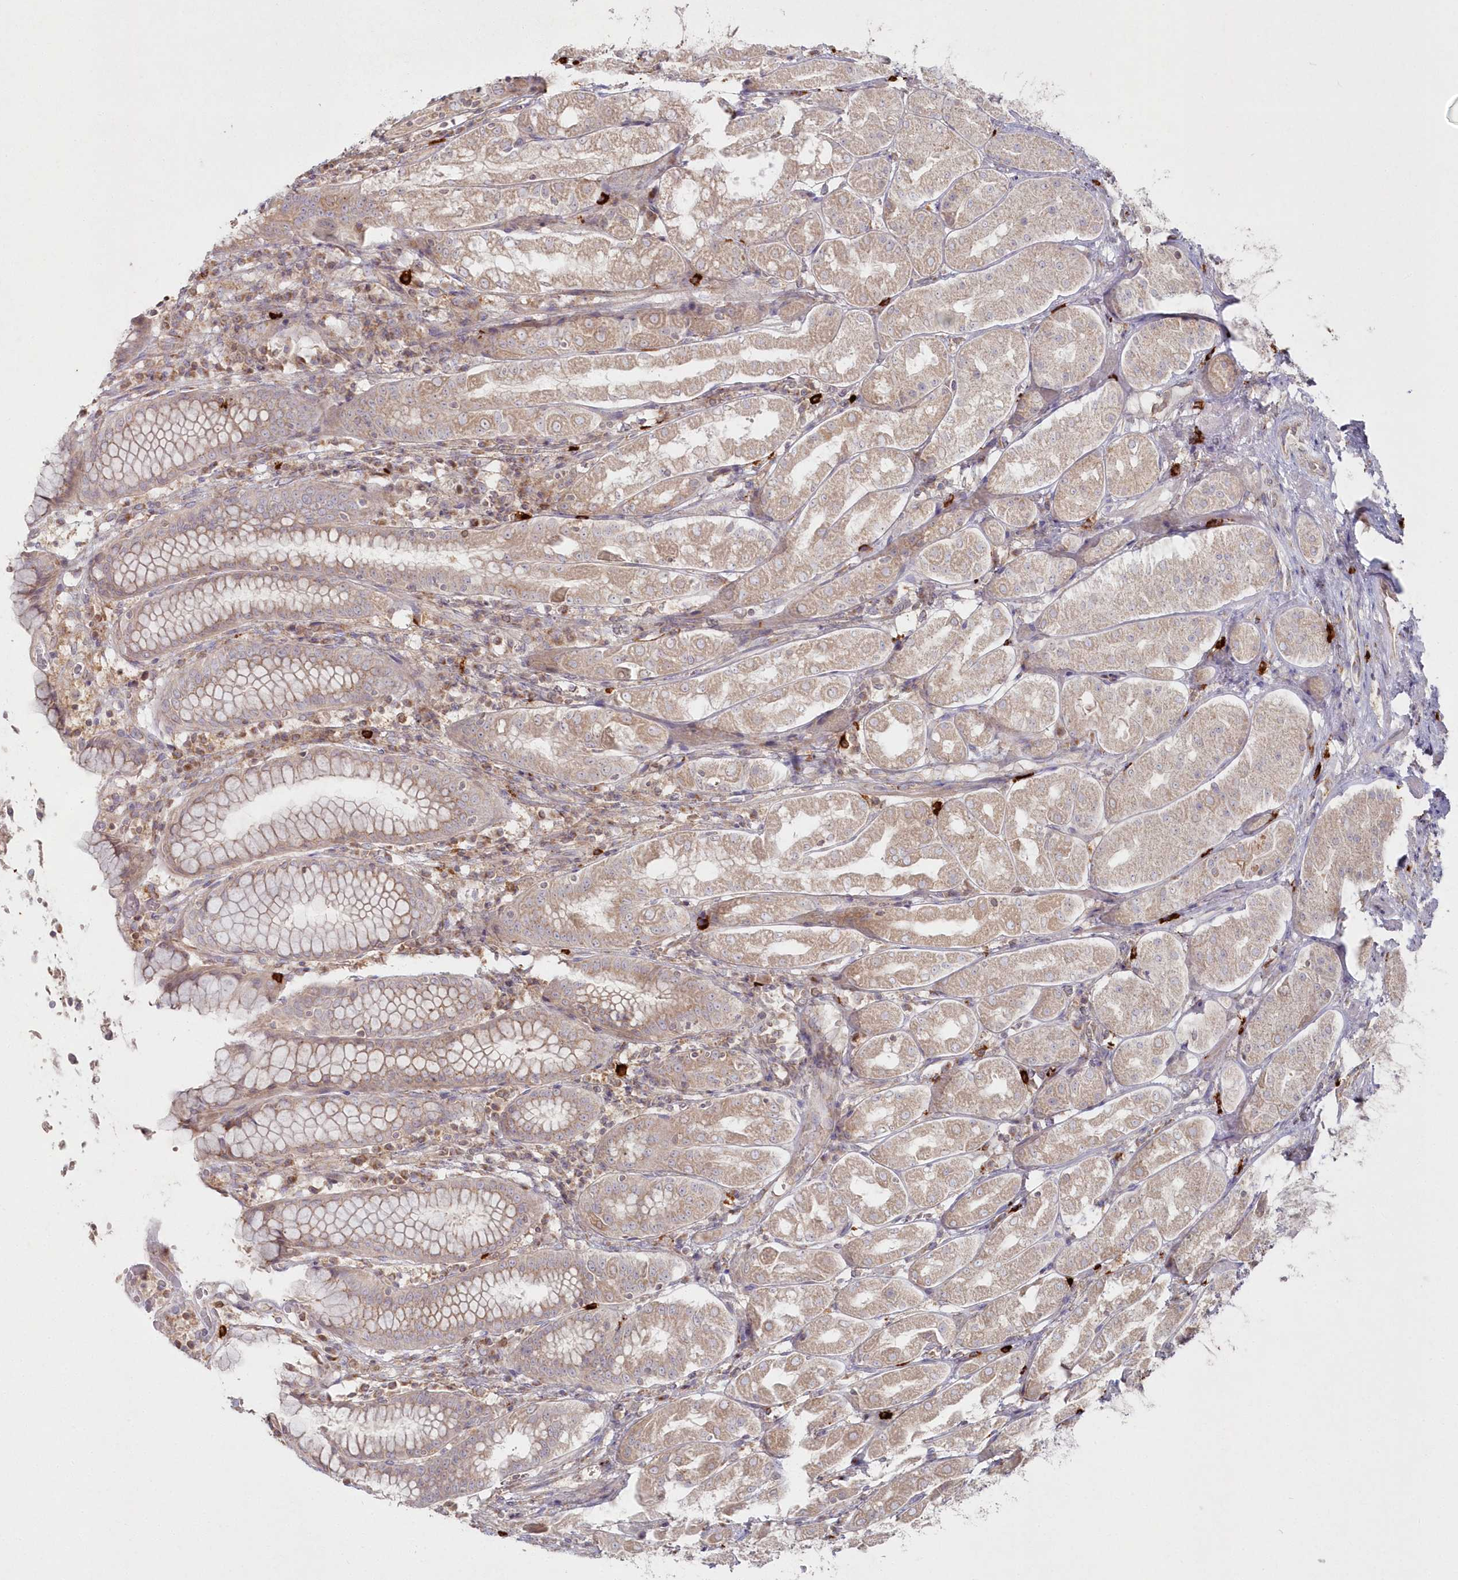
{"staining": {"intensity": "weak", "quantity": "25%-75%", "location": "cytoplasmic/membranous"}, "tissue": "stomach", "cell_type": "Glandular cells", "image_type": "normal", "snomed": [{"axis": "morphology", "description": "Normal tissue, NOS"}, {"axis": "topography", "description": "Stomach"}, {"axis": "topography", "description": "Stomach, lower"}], "caption": "The immunohistochemical stain highlights weak cytoplasmic/membranous staining in glandular cells of unremarkable stomach.", "gene": "ARSB", "patient": {"sex": "female", "age": 56}}